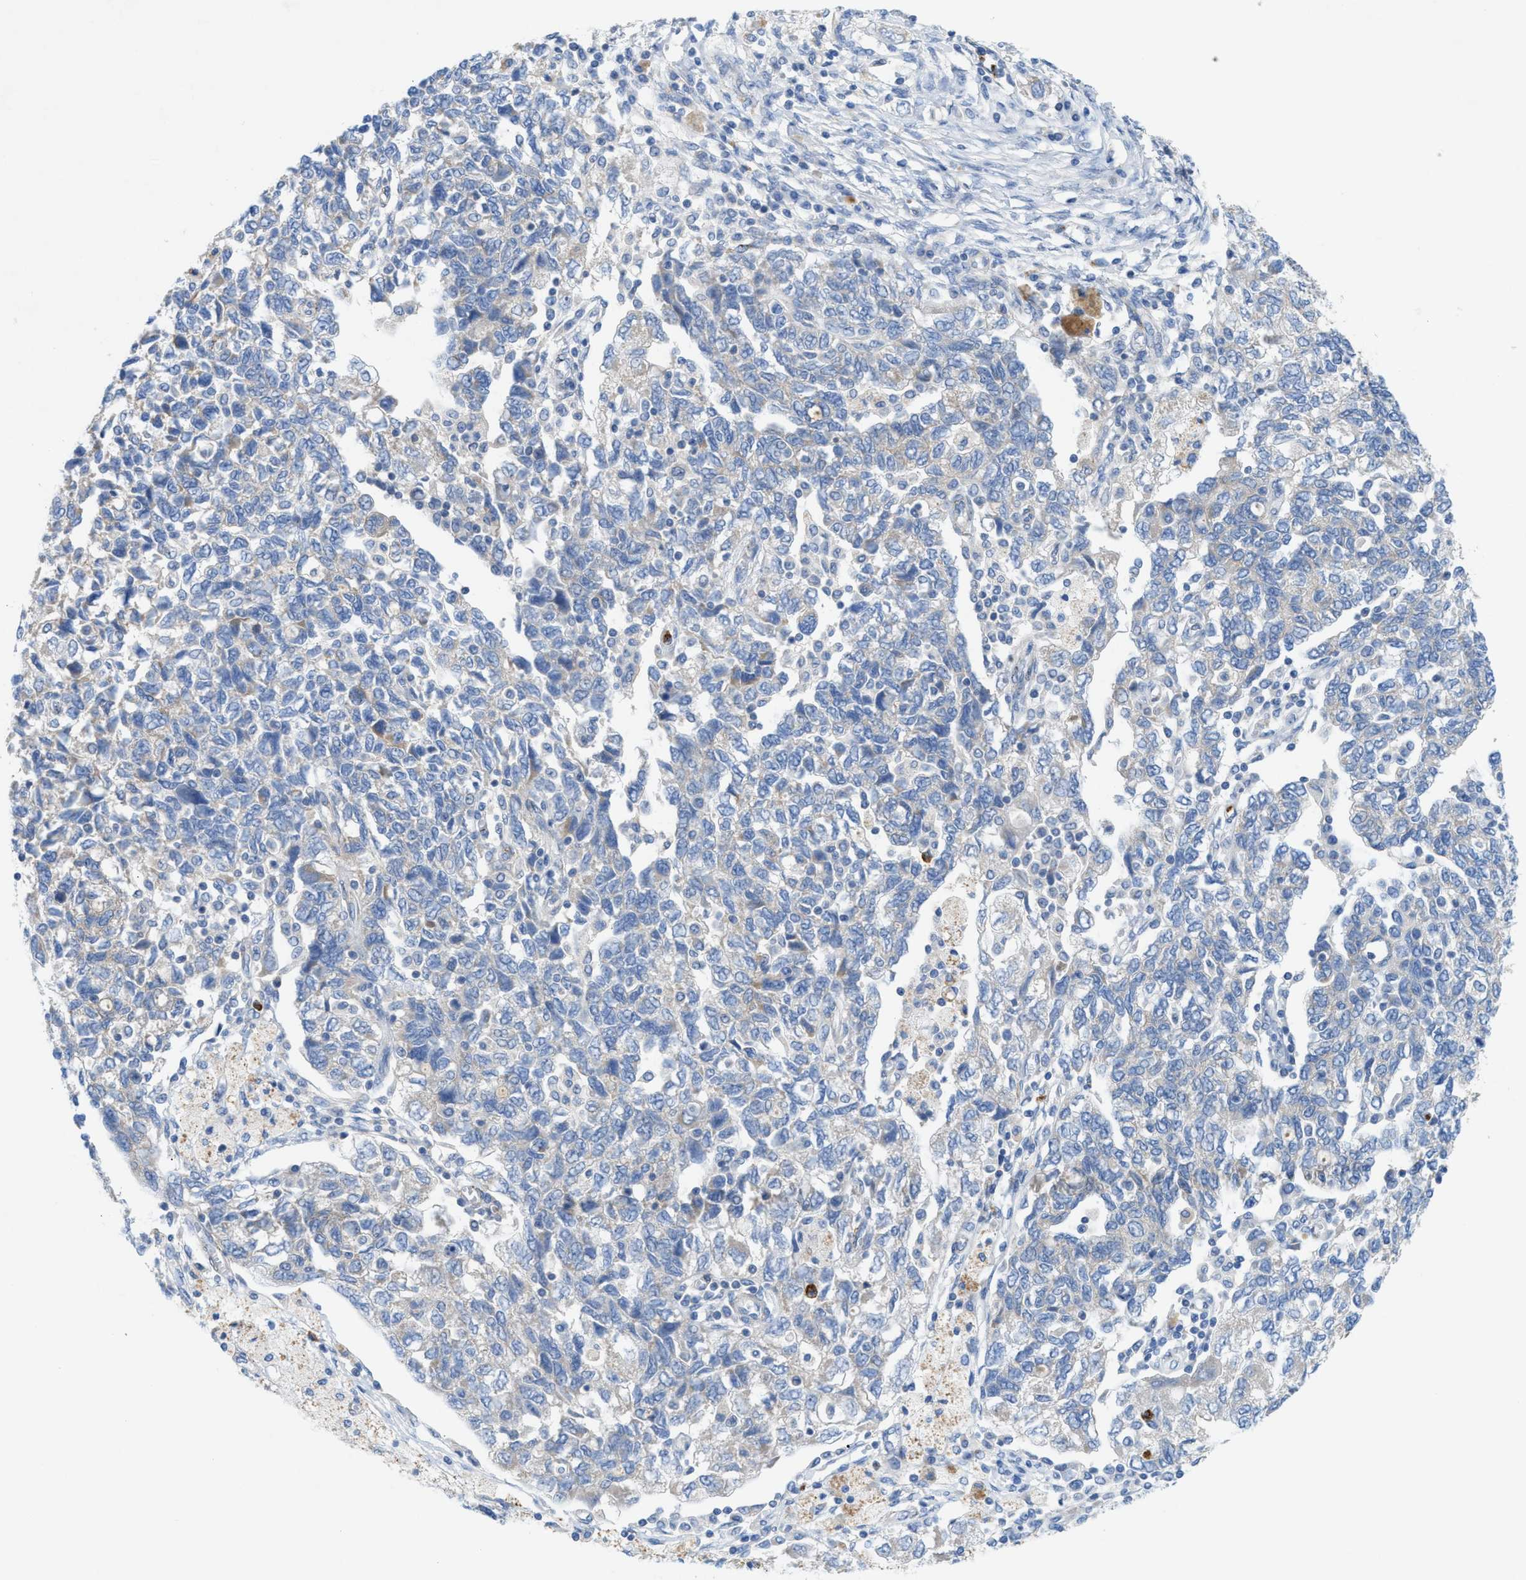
{"staining": {"intensity": "negative", "quantity": "none", "location": "none"}, "tissue": "ovarian cancer", "cell_type": "Tumor cells", "image_type": "cancer", "snomed": [{"axis": "morphology", "description": "Carcinoma, NOS"}, {"axis": "morphology", "description": "Cystadenocarcinoma, serous, NOS"}, {"axis": "topography", "description": "Ovary"}], "caption": "Tumor cells are negative for brown protein staining in ovarian cancer.", "gene": "CMTM1", "patient": {"sex": "female", "age": 69}}